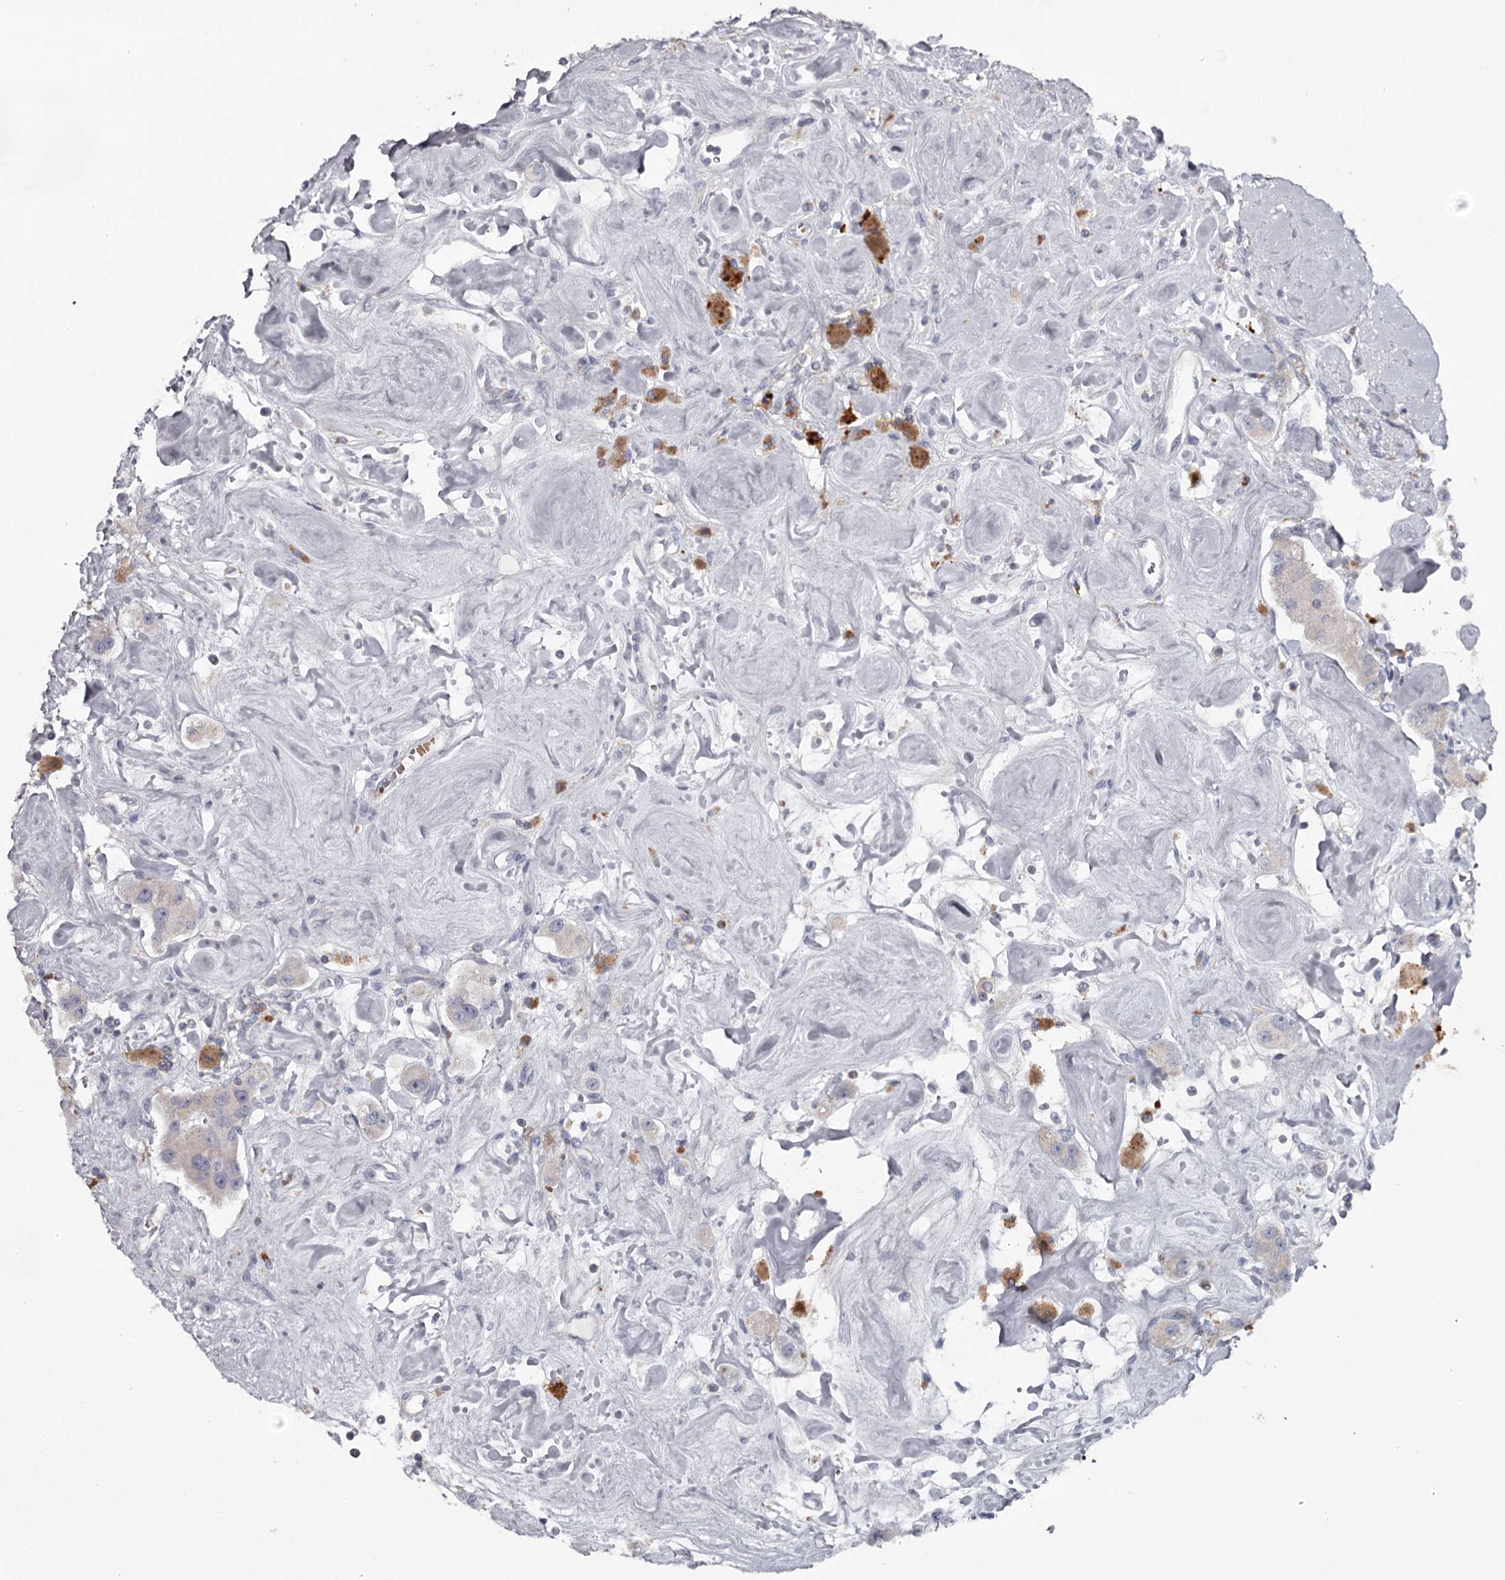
{"staining": {"intensity": "negative", "quantity": "none", "location": "none"}, "tissue": "carcinoid", "cell_type": "Tumor cells", "image_type": "cancer", "snomed": [{"axis": "morphology", "description": "Carcinoid, malignant, NOS"}, {"axis": "topography", "description": "Pancreas"}], "caption": "Carcinoid (malignant) was stained to show a protein in brown. There is no significant expression in tumor cells.", "gene": "RASSF6", "patient": {"sex": "male", "age": 41}}